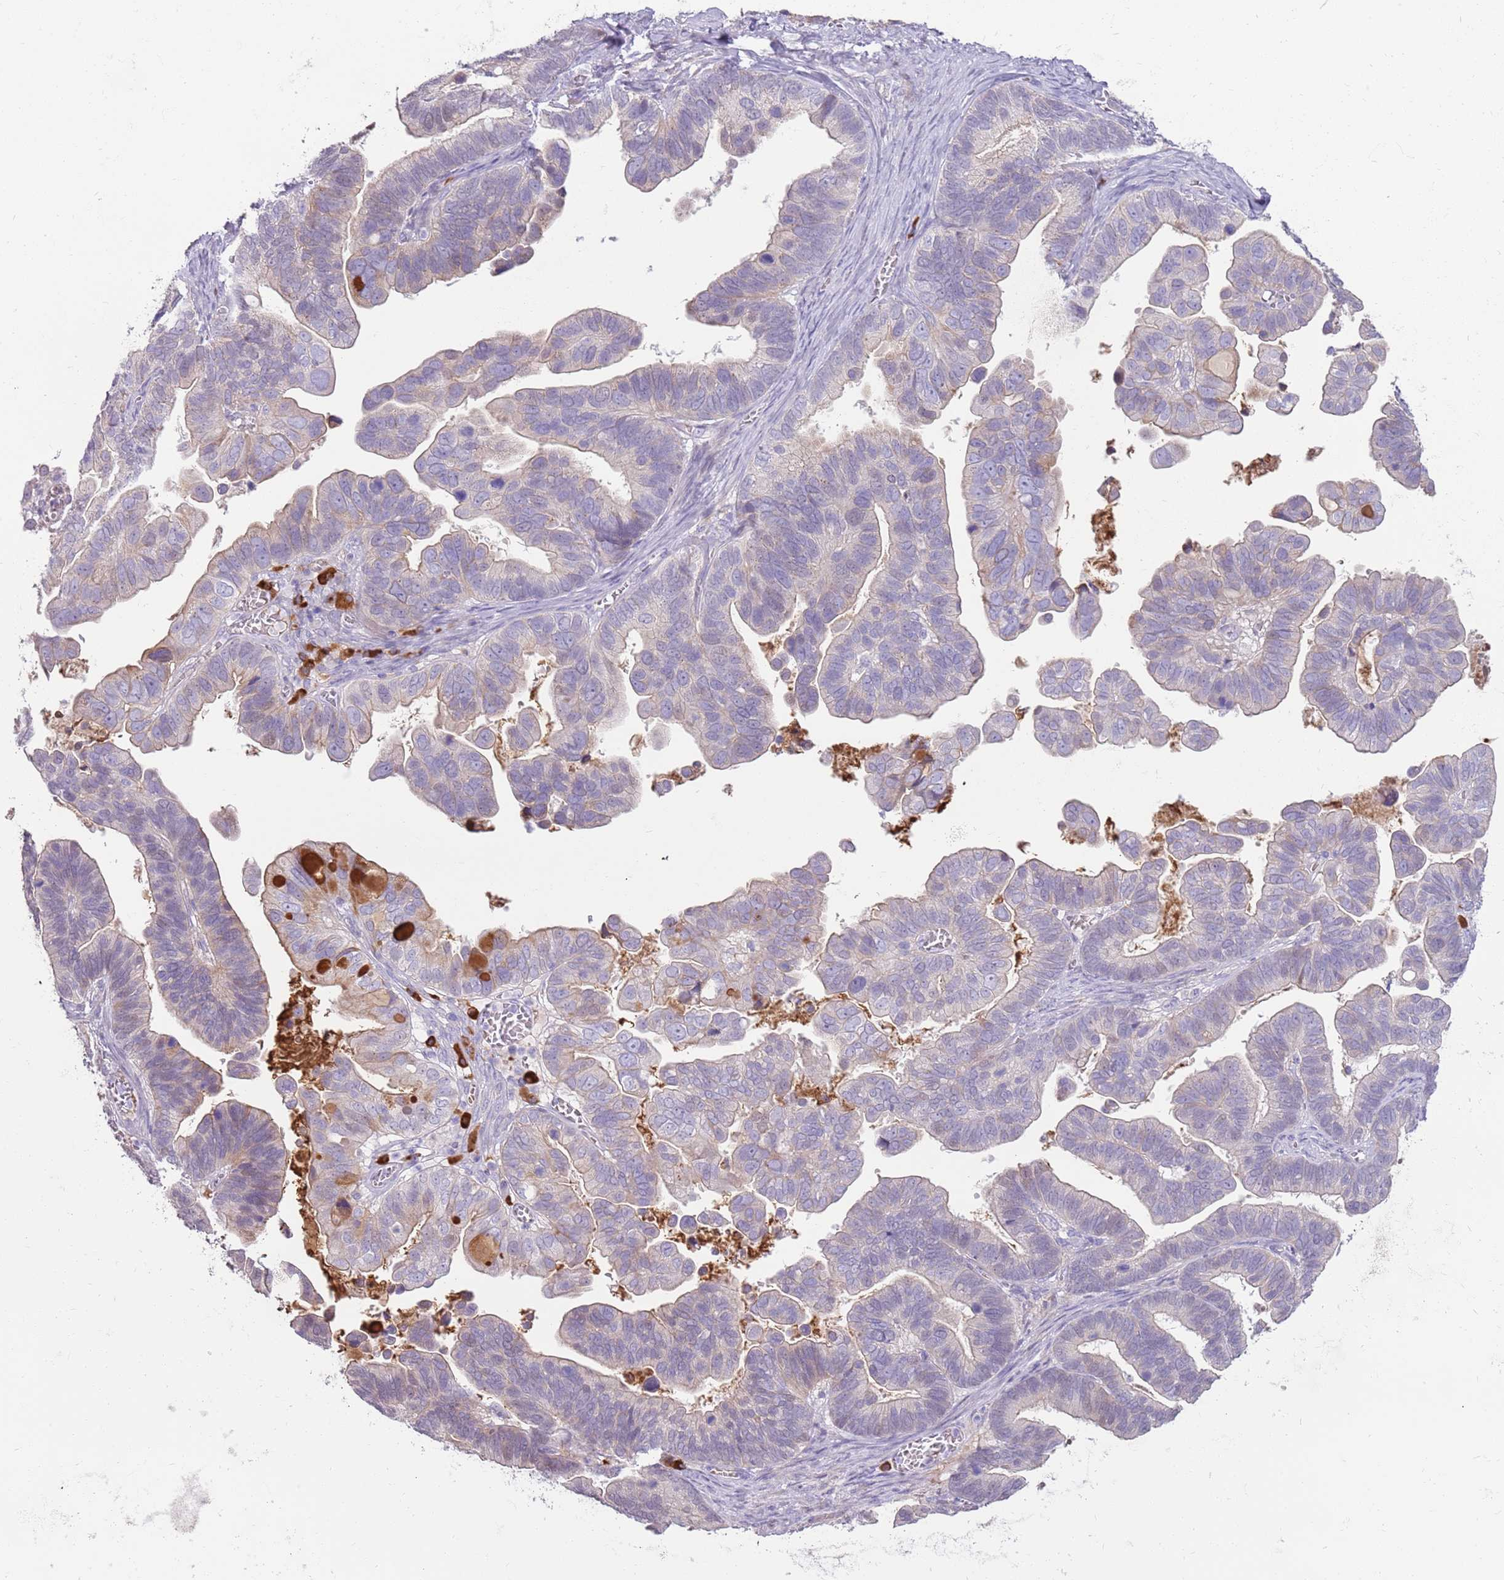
{"staining": {"intensity": "weak", "quantity": "<25%", "location": "cytoplasmic/membranous"}, "tissue": "ovarian cancer", "cell_type": "Tumor cells", "image_type": "cancer", "snomed": [{"axis": "morphology", "description": "Cystadenocarcinoma, serous, NOS"}, {"axis": "topography", "description": "Ovary"}], "caption": "Tumor cells are negative for protein expression in human ovarian cancer (serous cystadenocarcinoma). (Stains: DAB (3,3'-diaminobenzidine) IHC with hematoxylin counter stain, Microscopy: brightfield microscopy at high magnification).", "gene": "MCUB", "patient": {"sex": "female", "age": 56}}